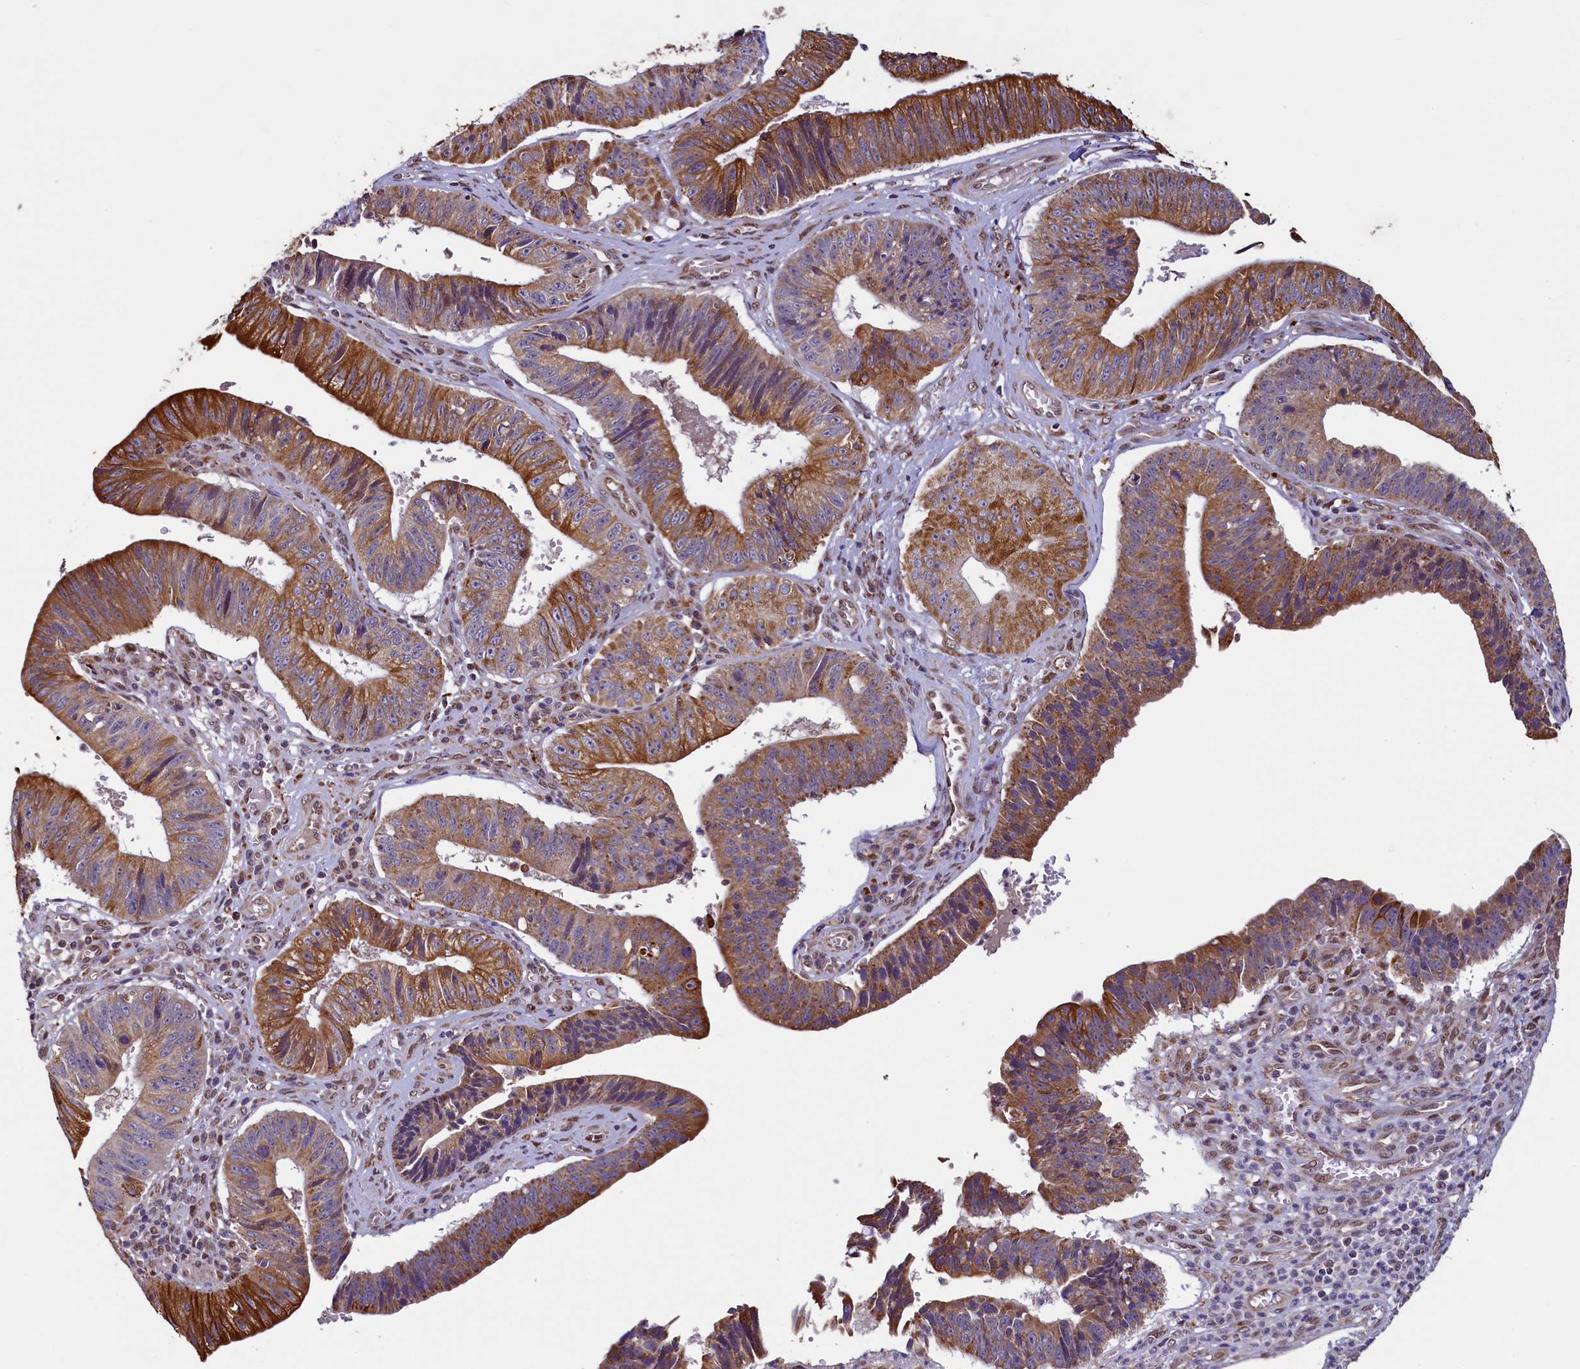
{"staining": {"intensity": "strong", "quantity": ">75%", "location": "cytoplasmic/membranous"}, "tissue": "stomach cancer", "cell_type": "Tumor cells", "image_type": "cancer", "snomed": [{"axis": "morphology", "description": "Adenocarcinoma, NOS"}, {"axis": "topography", "description": "Stomach"}], "caption": "Stomach cancer (adenocarcinoma) was stained to show a protein in brown. There is high levels of strong cytoplasmic/membranous positivity in about >75% of tumor cells.", "gene": "ZNF577", "patient": {"sex": "male", "age": 59}}